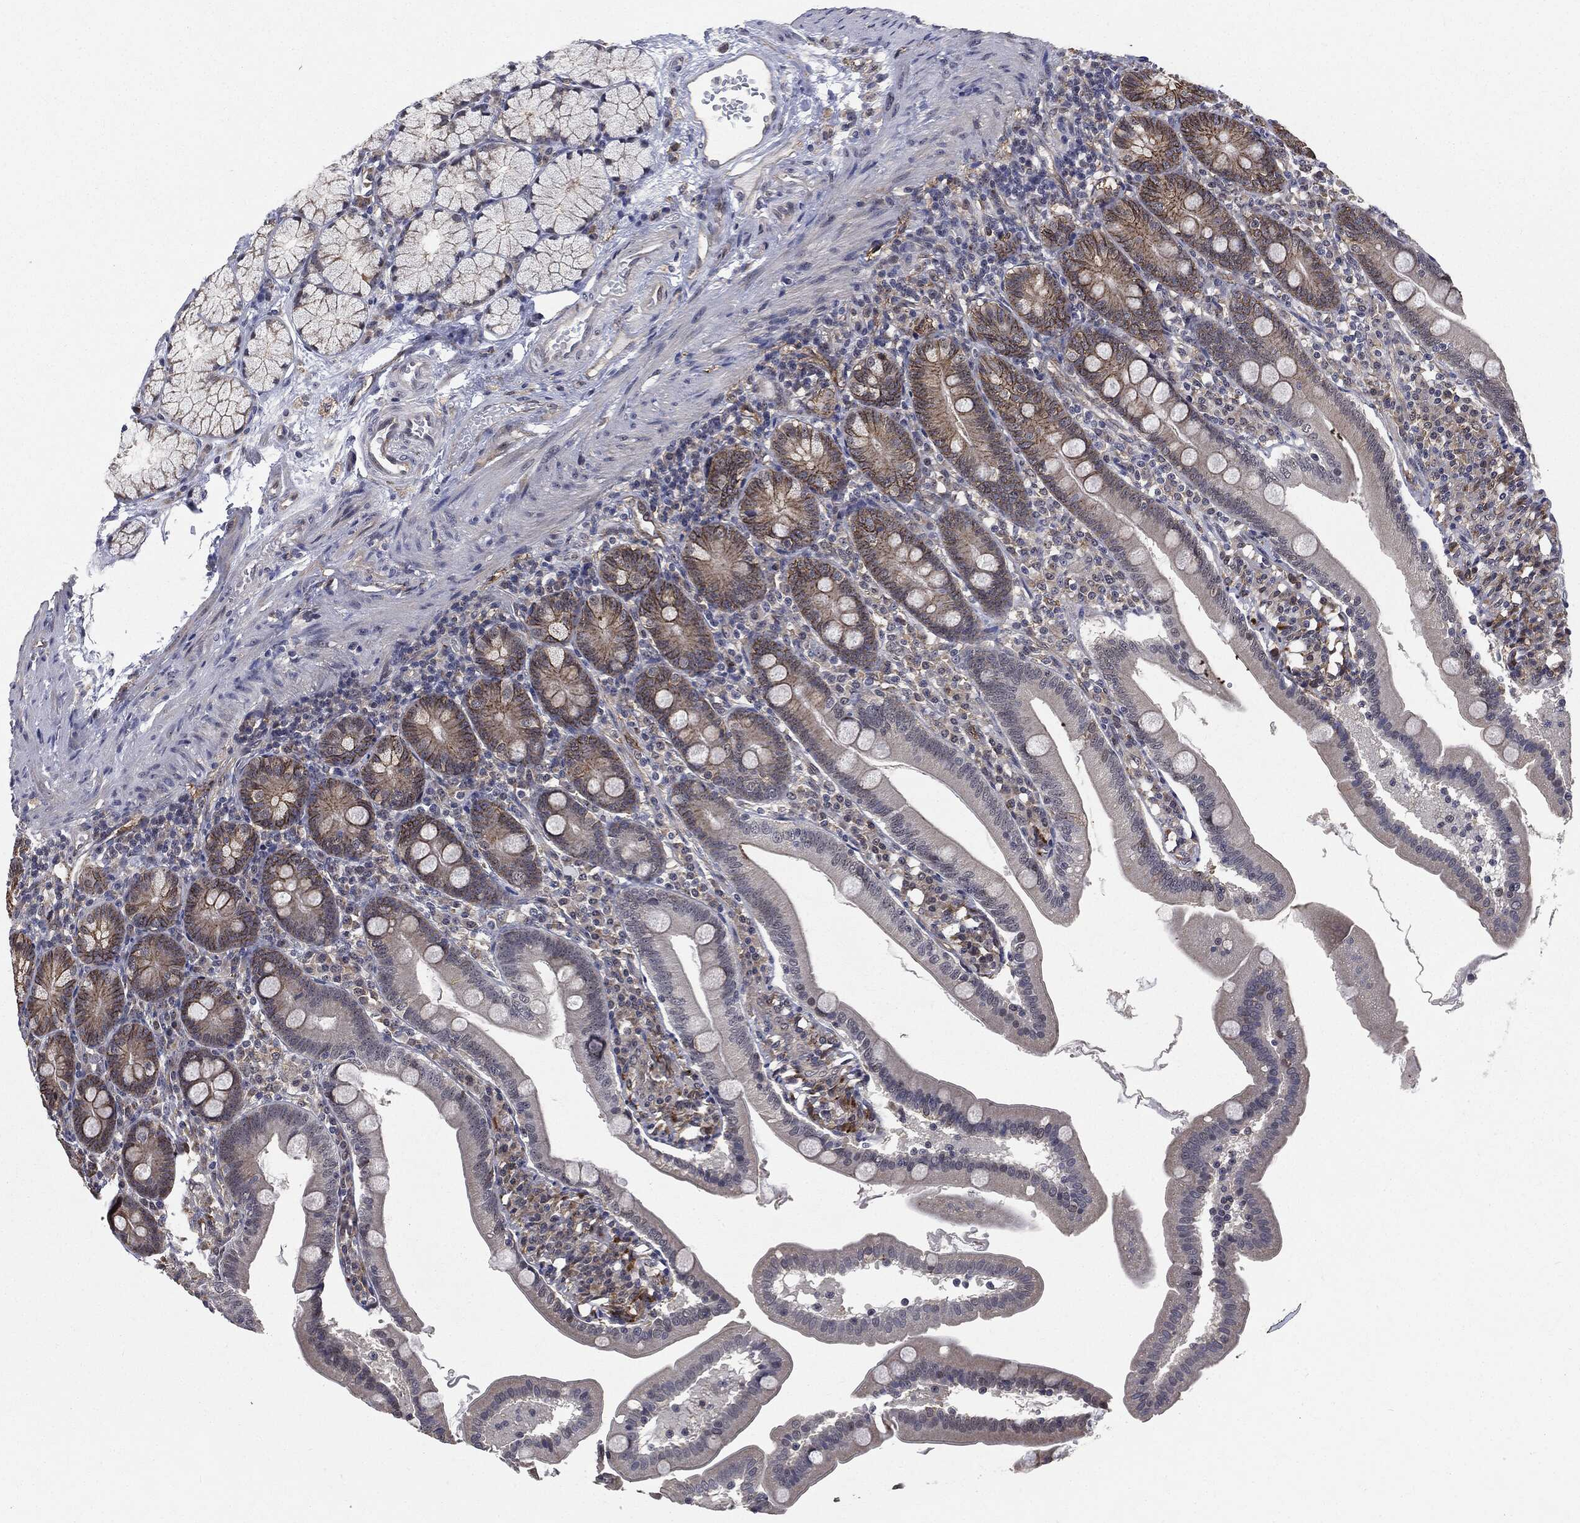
{"staining": {"intensity": "moderate", "quantity": "<25%", "location": "cytoplasmic/membranous"}, "tissue": "duodenum", "cell_type": "Glandular cells", "image_type": "normal", "snomed": [{"axis": "morphology", "description": "Normal tissue, NOS"}, {"axis": "topography", "description": "Duodenum"}], "caption": "A brown stain shows moderate cytoplasmic/membranous expression of a protein in glandular cells of unremarkable duodenum.", "gene": "TRMT1L", "patient": {"sex": "female", "age": 67}}